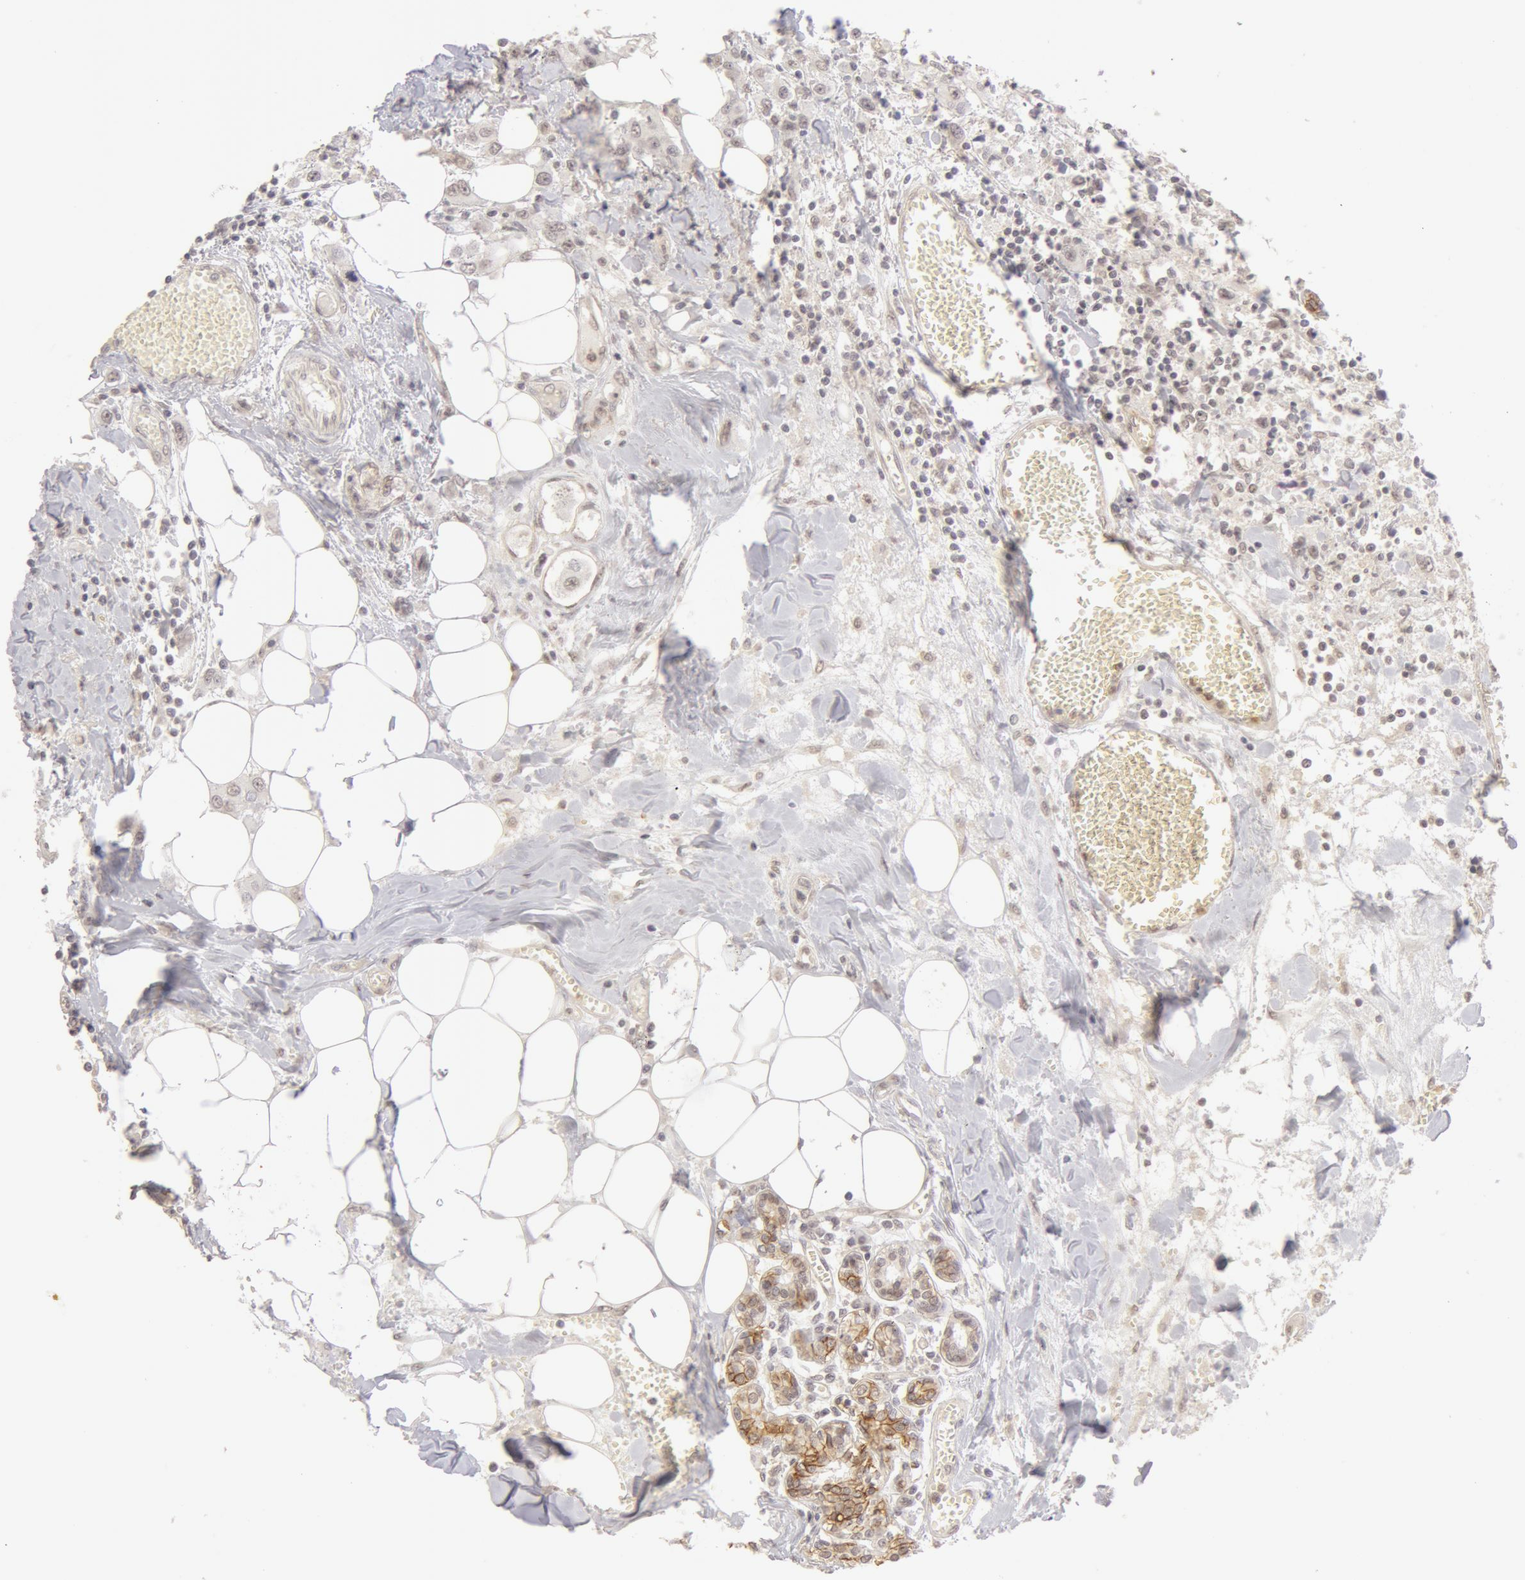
{"staining": {"intensity": "weak", "quantity": ">75%", "location": "cytoplasmic/membranous,nuclear"}, "tissue": "breast cancer", "cell_type": "Tumor cells", "image_type": "cancer", "snomed": [{"axis": "morphology", "description": "Duct carcinoma"}, {"axis": "topography", "description": "Breast"}], "caption": "IHC (DAB) staining of breast cancer (intraductal carcinoma) demonstrates weak cytoplasmic/membranous and nuclear protein staining in about >75% of tumor cells.", "gene": "ADAM10", "patient": {"sex": "female", "age": 58}}